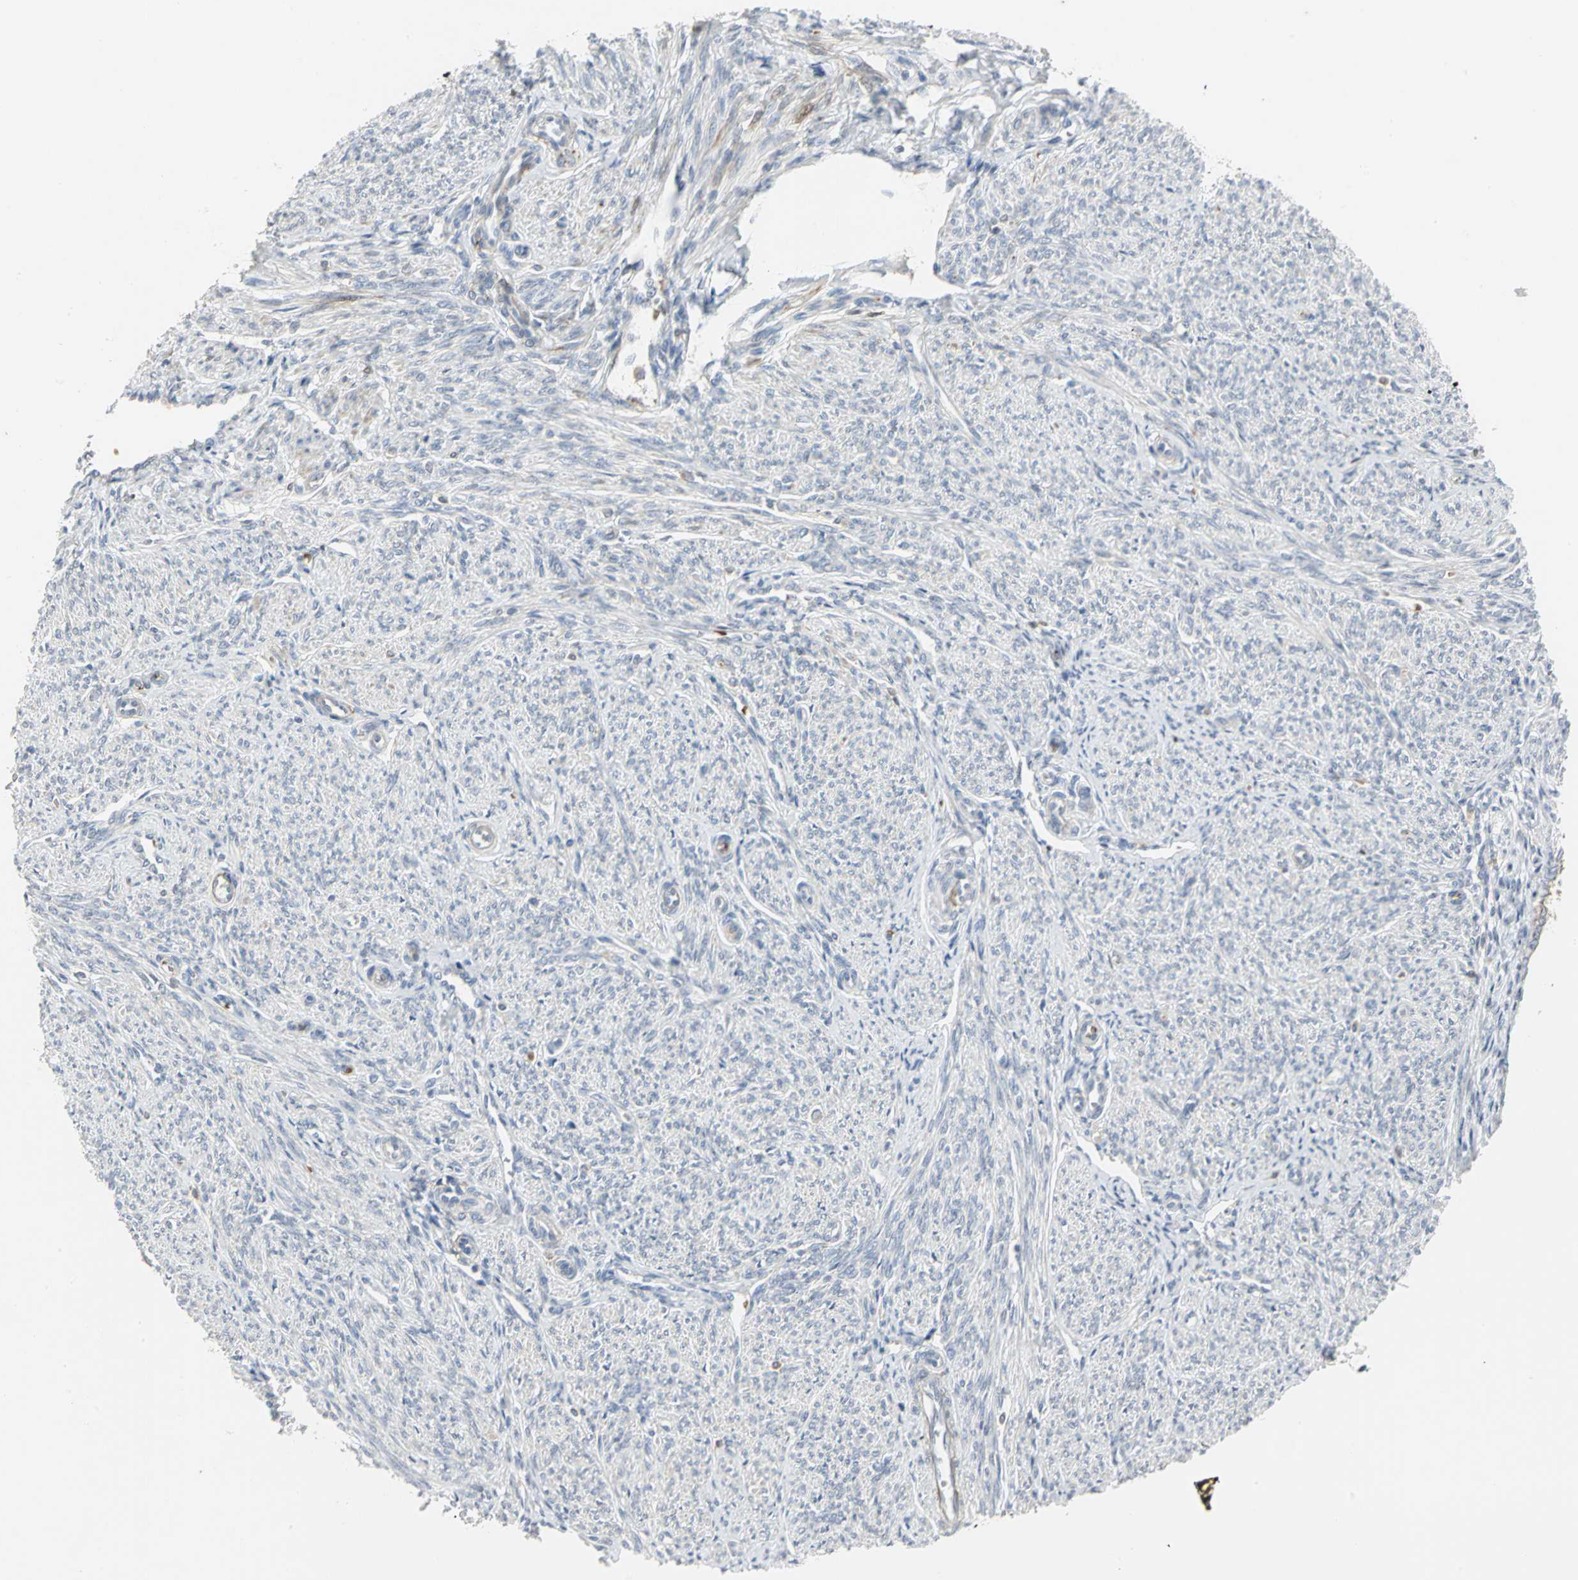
{"staining": {"intensity": "negative", "quantity": "none", "location": "none"}, "tissue": "smooth muscle", "cell_type": "Smooth muscle cells", "image_type": "normal", "snomed": [{"axis": "morphology", "description": "Normal tissue, NOS"}, {"axis": "topography", "description": "Smooth muscle"}], "caption": "A photomicrograph of smooth muscle stained for a protein displays no brown staining in smooth muscle cells. (DAB (3,3'-diaminobenzidine) immunohistochemistry (IHC), high magnification).", "gene": "ZIC1", "patient": {"sex": "female", "age": 65}}